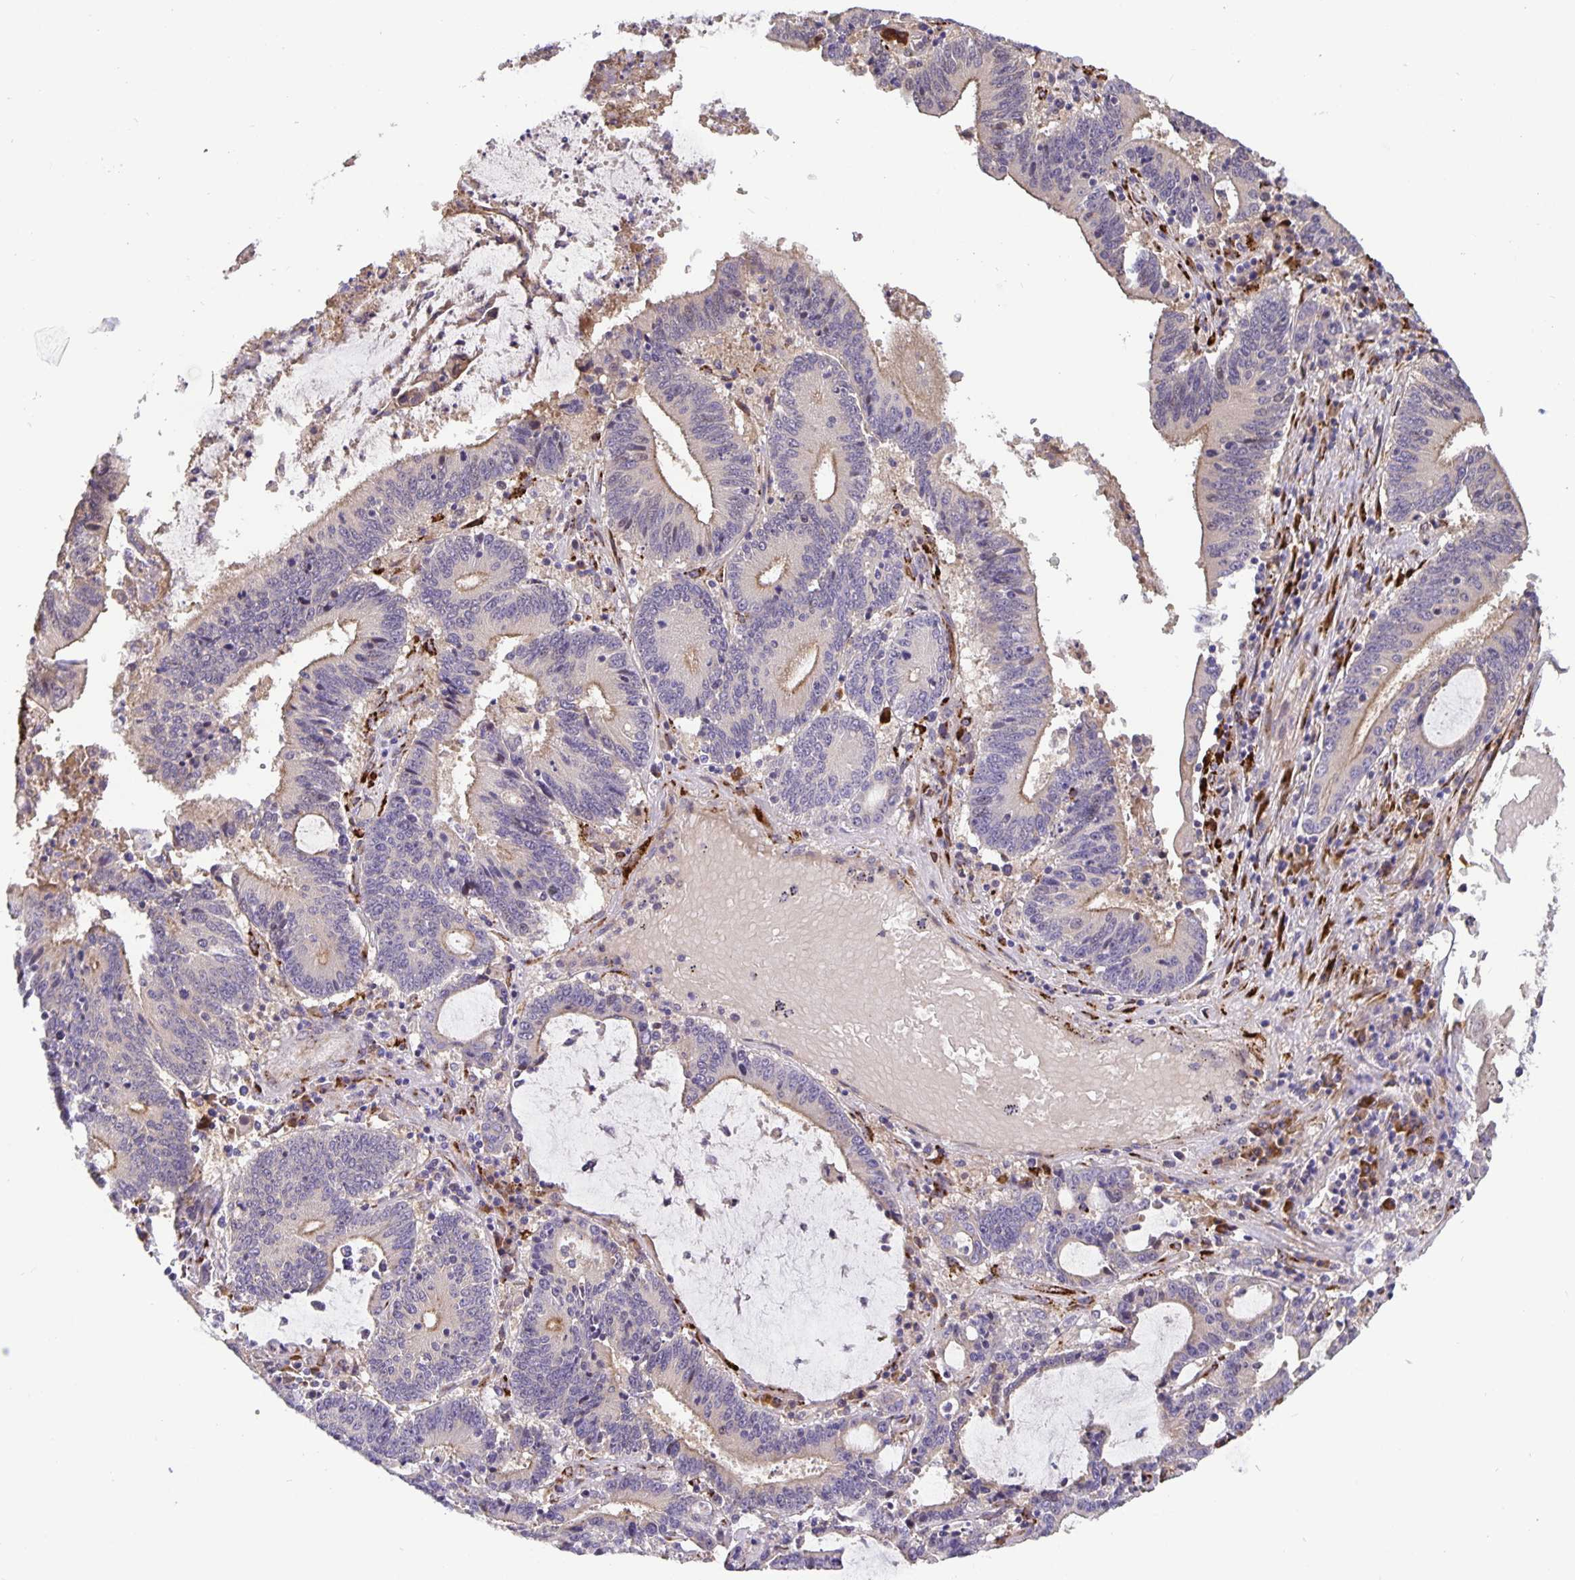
{"staining": {"intensity": "weak", "quantity": "<25%", "location": "cytoplasmic/membranous"}, "tissue": "stomach cancer", "cell_type": "Tumor cells", "image_type": "cancer", "snomed": [{"axis": "morphology", "description": "Adenocarcinoma, NOS"}, {"axis": "topography", "description": "Stomach, upper"}], "caption": "Tumor cells are negative for brown protein staining in stomach cancer. (Immunohistochemistry, brightfield microscopy, high magnification).", "gene": "EML6", "patient": {"sex": "male", "age": 68}}